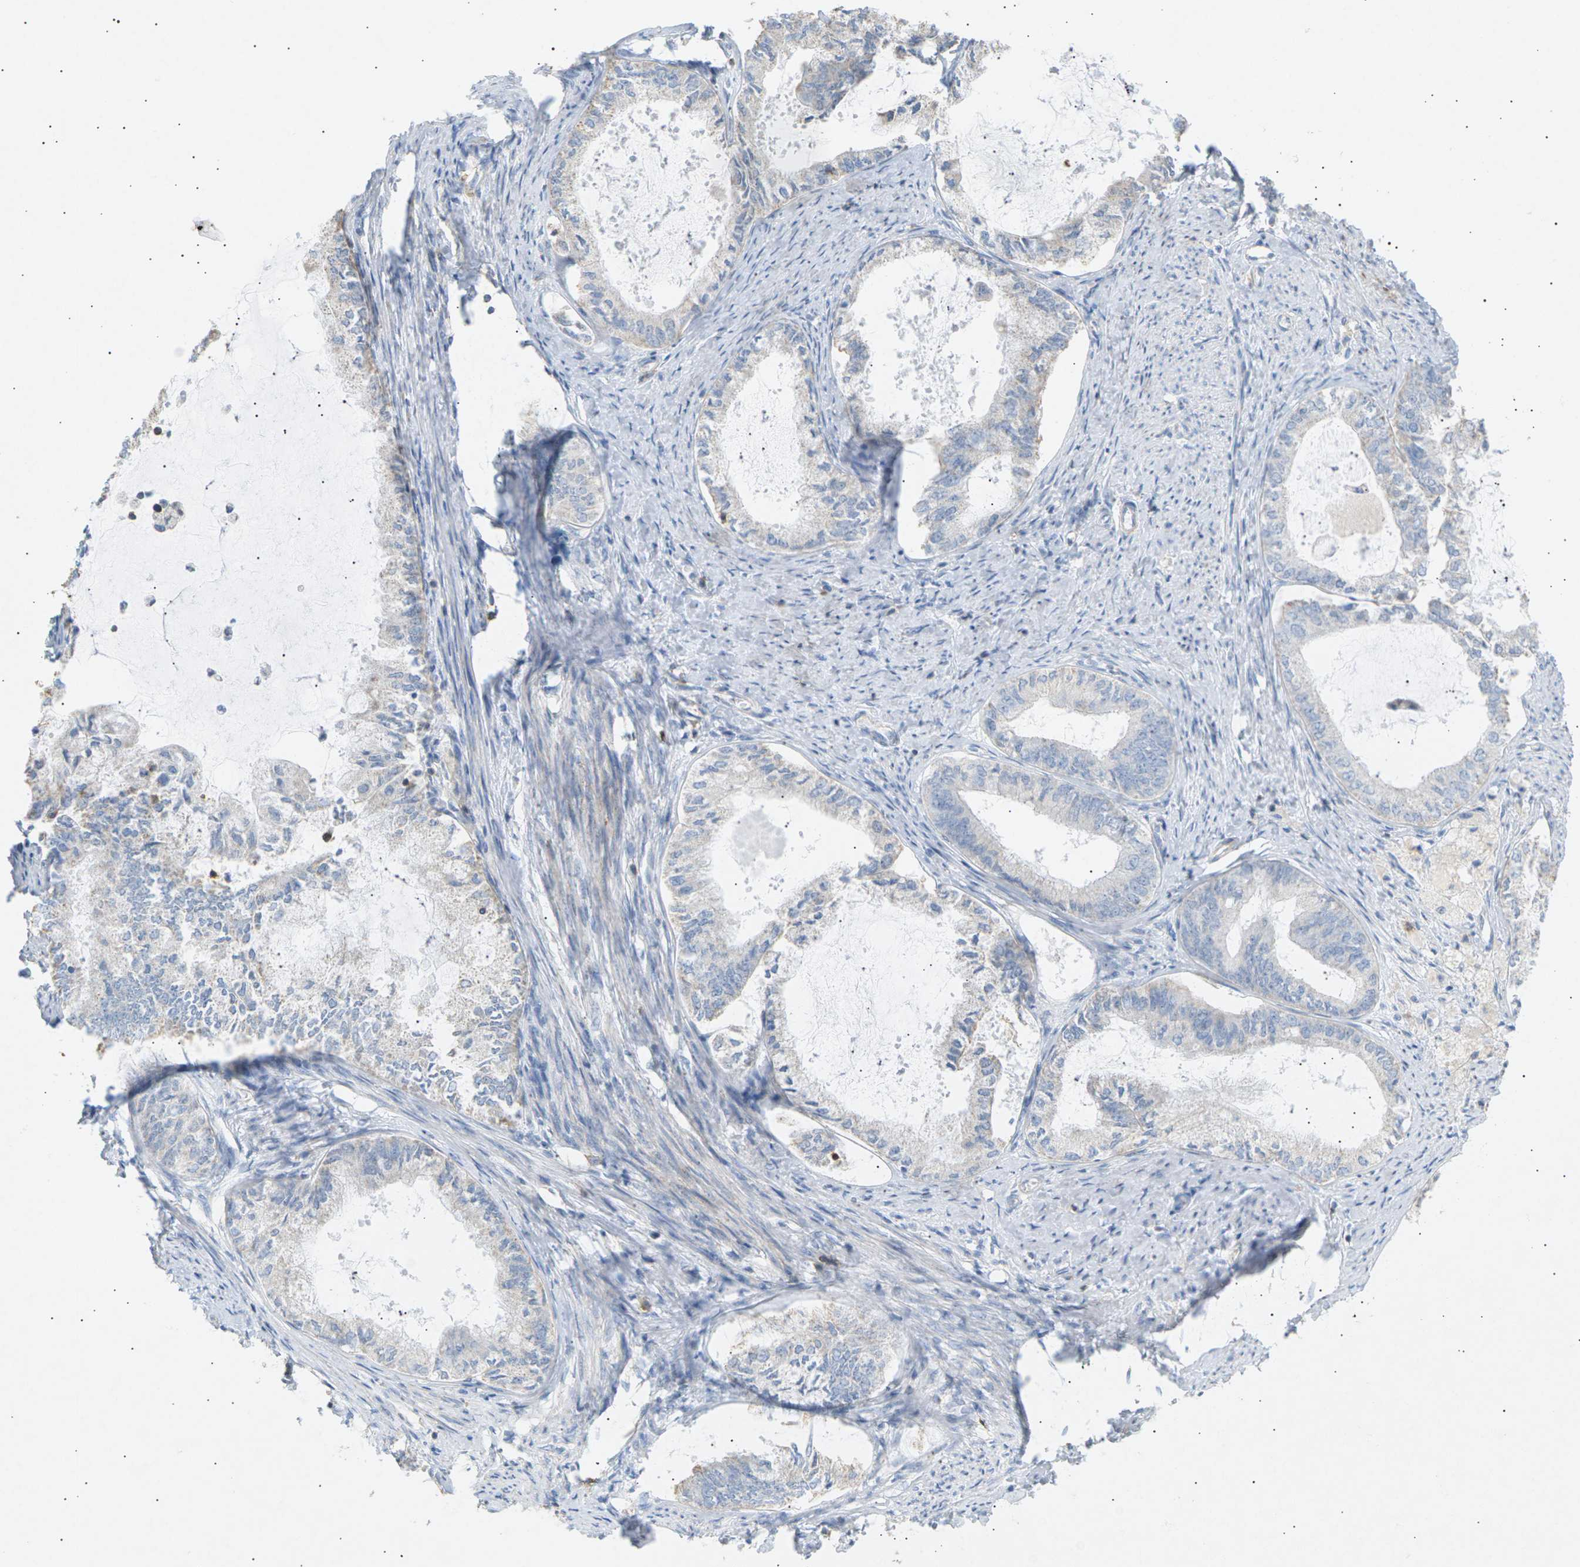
{"staining": {"intensity": "negative", "quantity": "none", "location": "none"}, "tissue": "endometrial cancer", "cell_type": "Tumor cells", "image_type": "cancer", "snomed": [{"axis": "morphology", "description": "Adenocarcinoma, NOS"}, {"axis": "topography", "description": "Endometrium"}], "caption": "Endometrial adenocarcinoma was stained to show a protein in brown. There is no significant positivity in tumor cells.", "gene": "LIME1", "patient": {"sex": "female", "age": 86}}